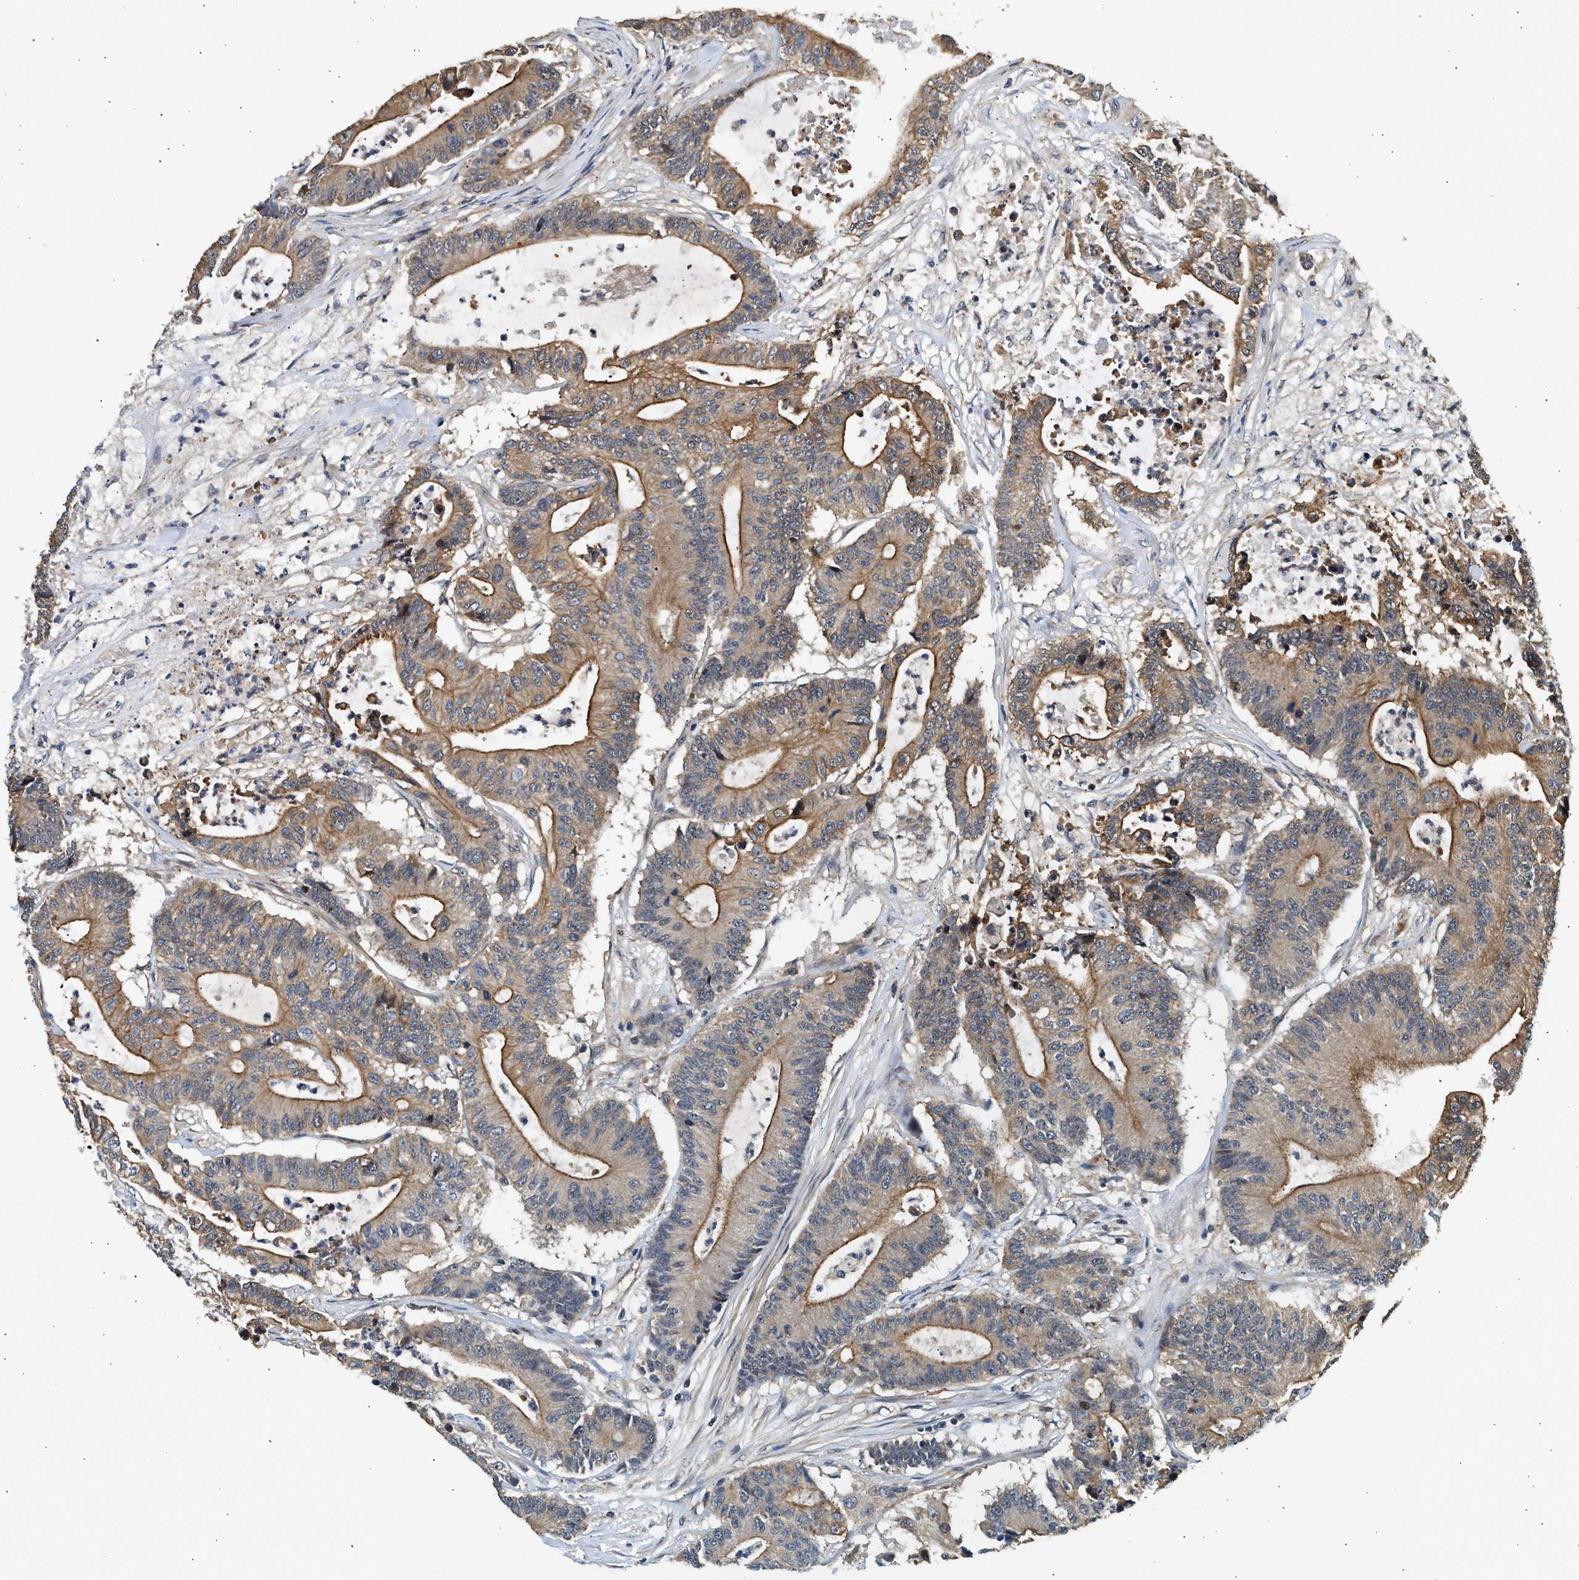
{"staining": {"intensity": "moderate", "quantity": ">75%", "location": "cytoplasmic/membranous"}, "tissue": "colorectal cancer", "cell_type": "Tumor cells", "image_type": "cancer", "snomed": [{"axis": "morphology", "description": "Adenocarcinoma, NOS"}, {"axis": "topography", "description": "Colon"}], "caption": "Immunohistochemistry (IHC) (DAB) staining of colorectal cancer shows moderate cytoplasmic/membranous protein expression in about >75% of tumor cells.", "gene": "DUSP14", "patient": {"sex": "female", "age": 84}}